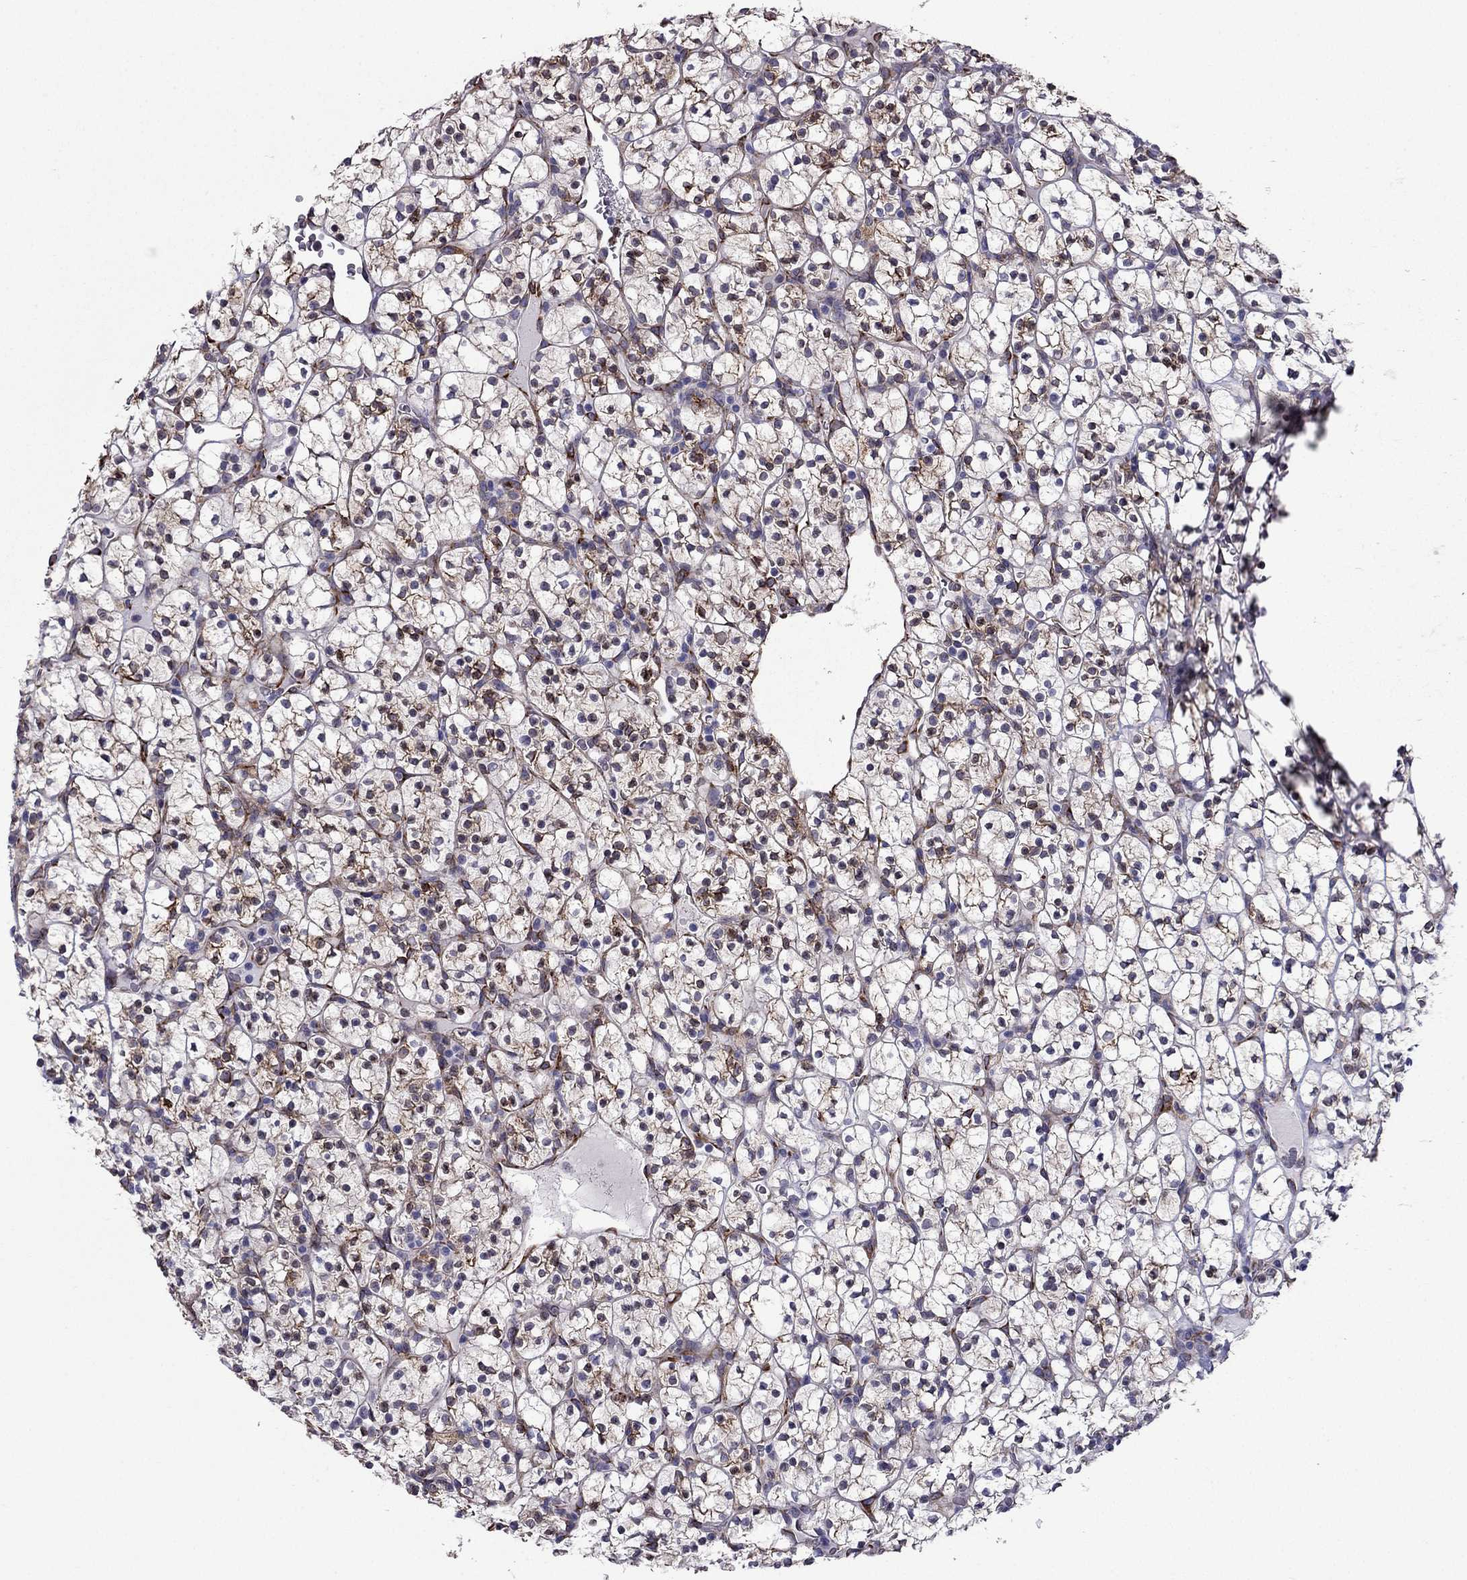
{"staining": {"intensity": "strong", "quantity": "25%-75%", "location": "cytoplasmic/membranous"}, "tissue": "renal cancer", "cell_type": "Tumor cells", "image_type": "cancer", "snomed": [{"axis": "morphology", "description": "Adenocarcinoma, NOS"}, {"axis": "topography", "description": "Kidney"}], "caption": "Renal cancer (adenocarcinoma) was stained to show a protein in brown. There is high levels of strong cytoplasmic/membranous expression in about 25%-75% of tumor cells.", "gene": "IKBIP", "patient": {"sex": "female", "age": 89}}